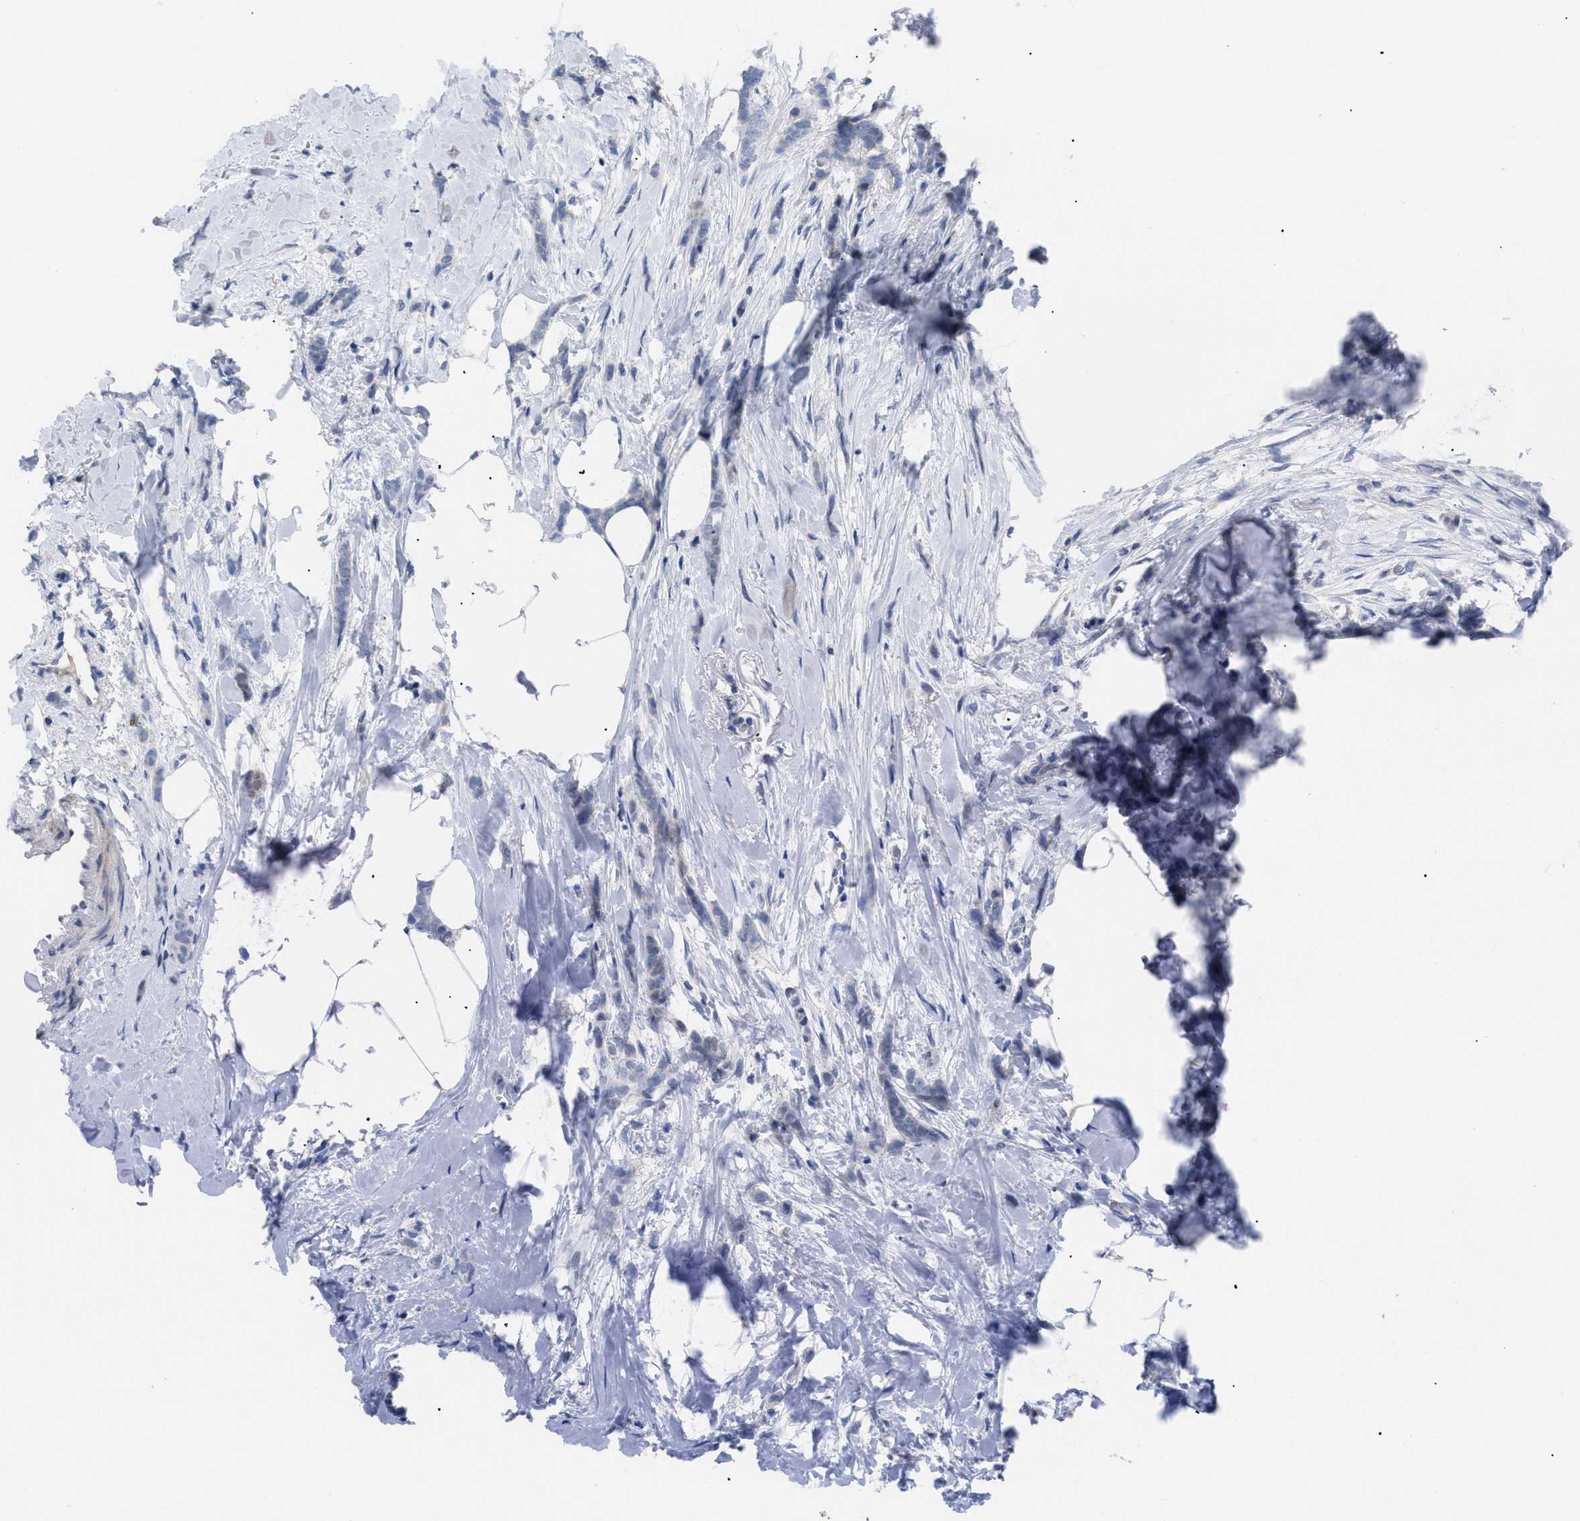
{"staining": {"intensity": "negative", "quantity": "none", "location": "none"}, "tissue": "breast cancer", "cell_type": "Tumor cells", "image_type": "cancer", "snomed": [{"axis": "morphology", "description": "Lobular carcinoma, in situ"}, {"axis": "morphology", "description": "Lobular carcinoma"}, {"axis": "topography", "description": "Breast"}], "caption": "This is an immunohistochemistry (IHC) histopathology image of breast cancer. There is no expression in tumor cells.", "gene": "CAV3", "patient": {"sex": "female", "age": 41}}